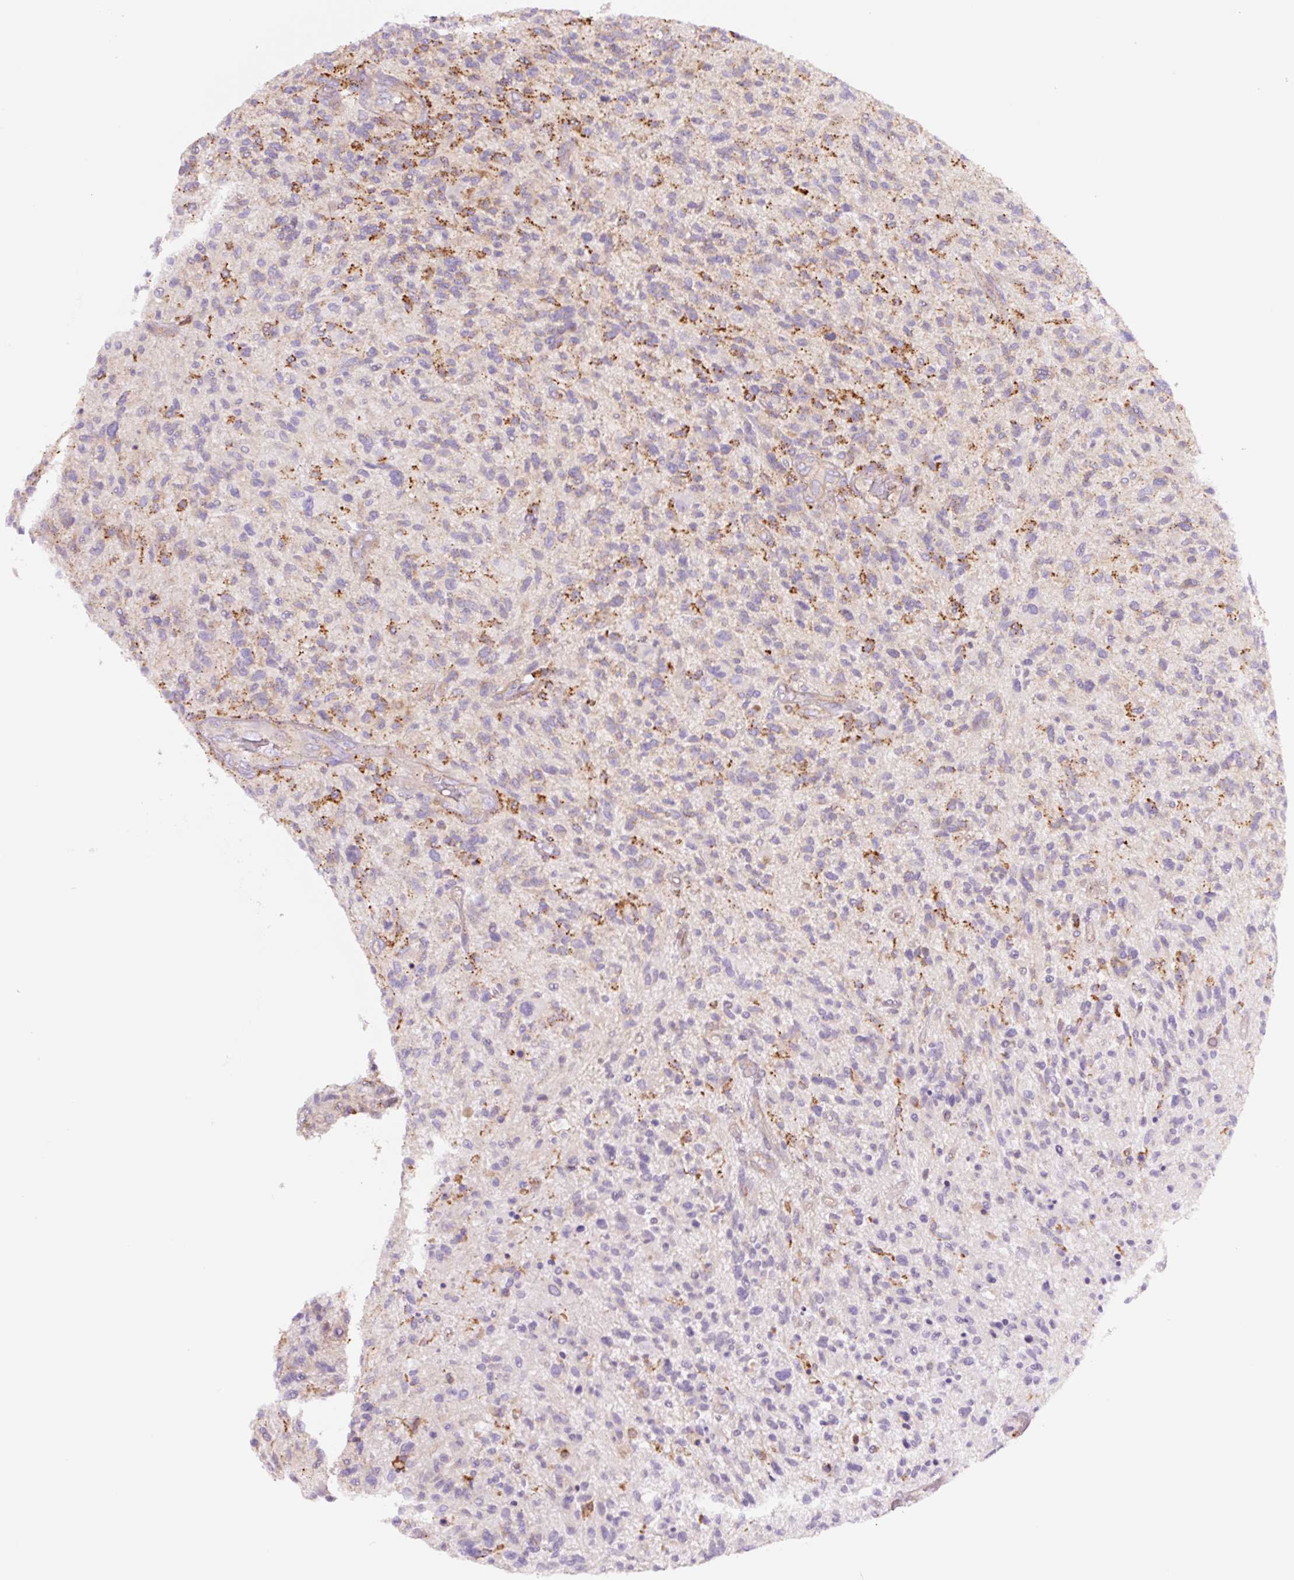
{"staining": {"intensity": "strong", "quantity": "<25%", "location": "cytoplasmic/membranous"}, "tissue": "glioma", "cell_type": "Tumor cells", "image_type": "cancer", "snomed": [{"axis": "morphology", "description": "Glioma, malignant, High grade"}, {"axis": "topography", "description": "Brain"}], "caption": "A brown stain labels strong cytoplasmic/membranous positivity of a protein in human glioma tumor cells. The staining is performed using DAB (3,3'-diaminobenzidine) brown chromogen to label protein expression. The nuclei are counter-stained blue using hematoxylin.", "gene": "SH2D6", "patient": {"sex": "male", "age": 47}}